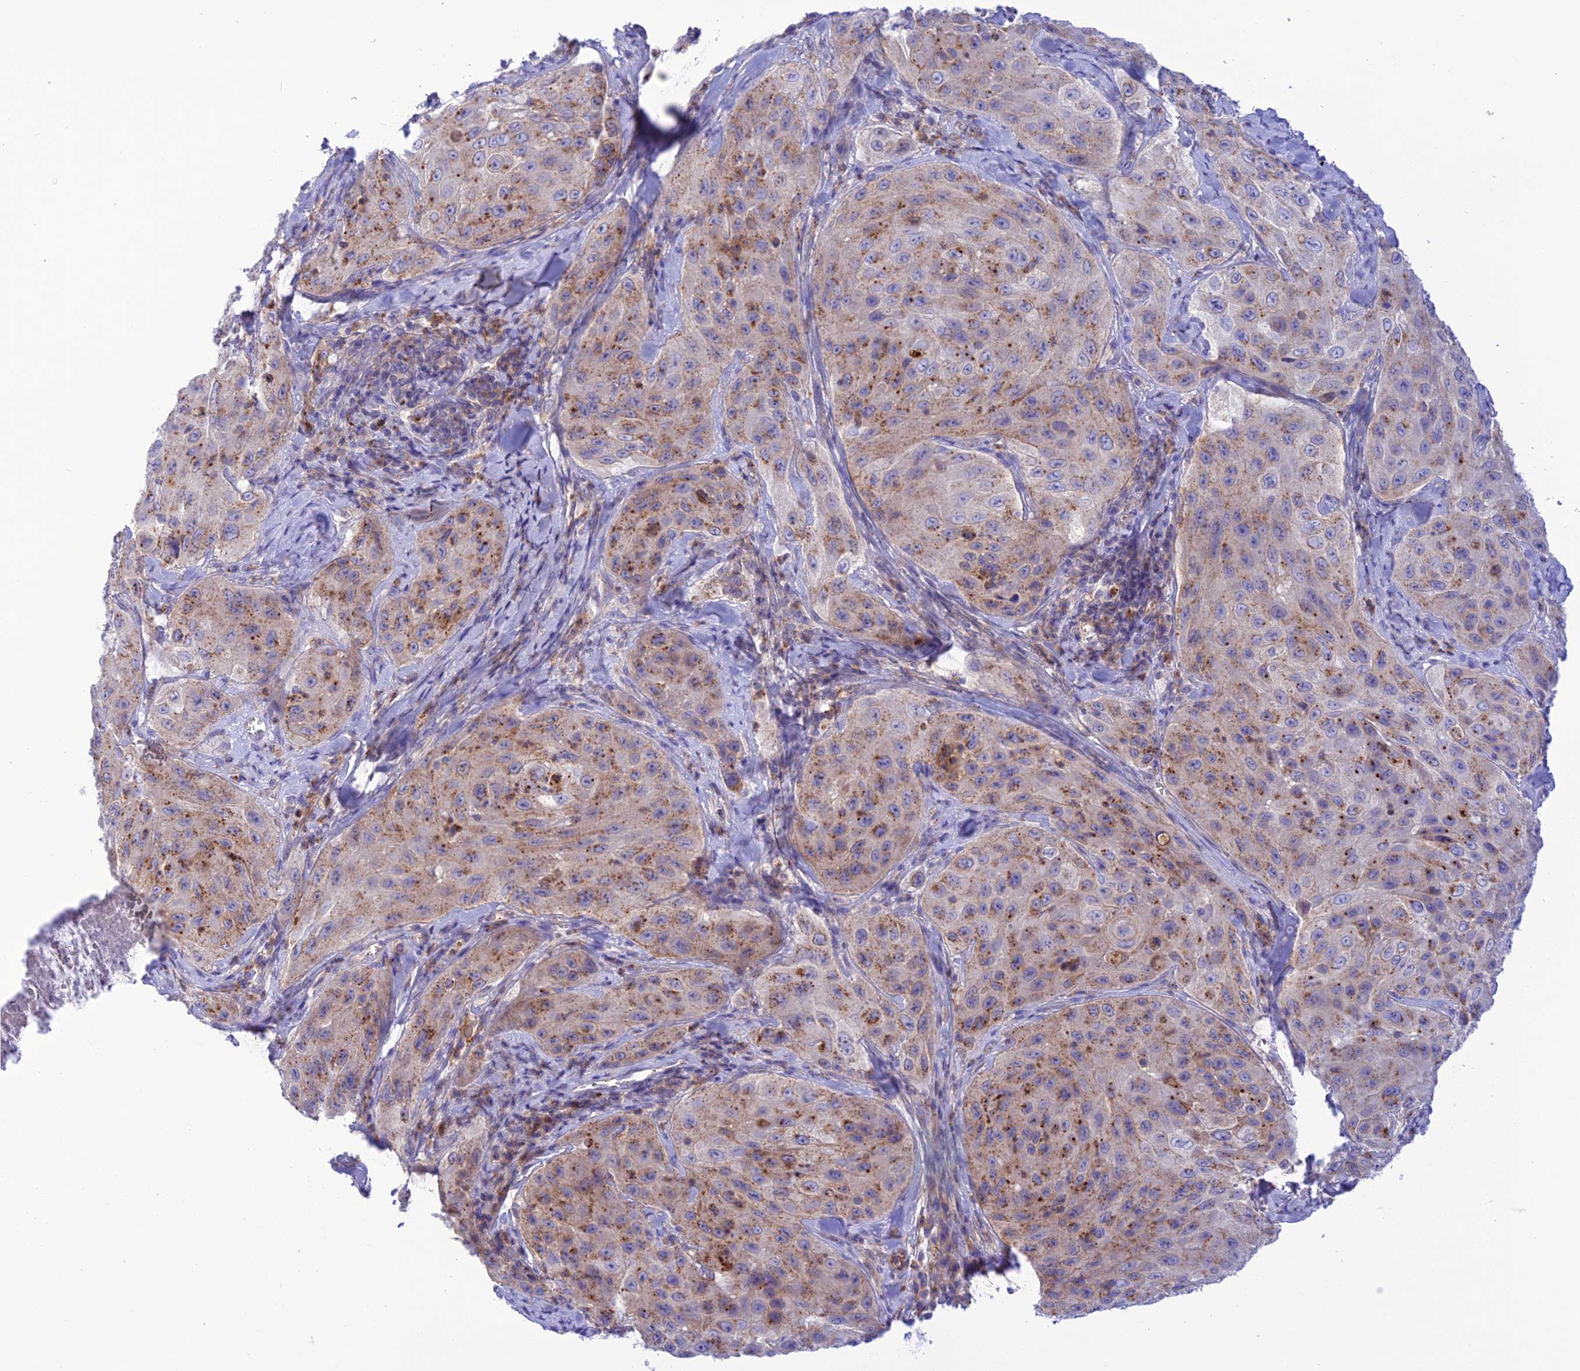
{"staining": {"intensity": "moderate", "quantity": ">75%", "location": "cytoplasmic/membranous"}, "tissue": "cervical cancer", "cell_type": "Tumor cells", "image_type": "cancer", "snomed": [{"axis": "morphology", "description": "Squamous cell carcinoma, NOS"}, {"axis": "topography", "description": "Cervix"}], "caption": "Protein expression analysis of cervical squamous cell carcinoma displays moderate cytoplasmic/membranous positivity in approximately >75% of tumor cells.", "gene": "CHSY3", "patient": {"sex": "female", "age": 42}}